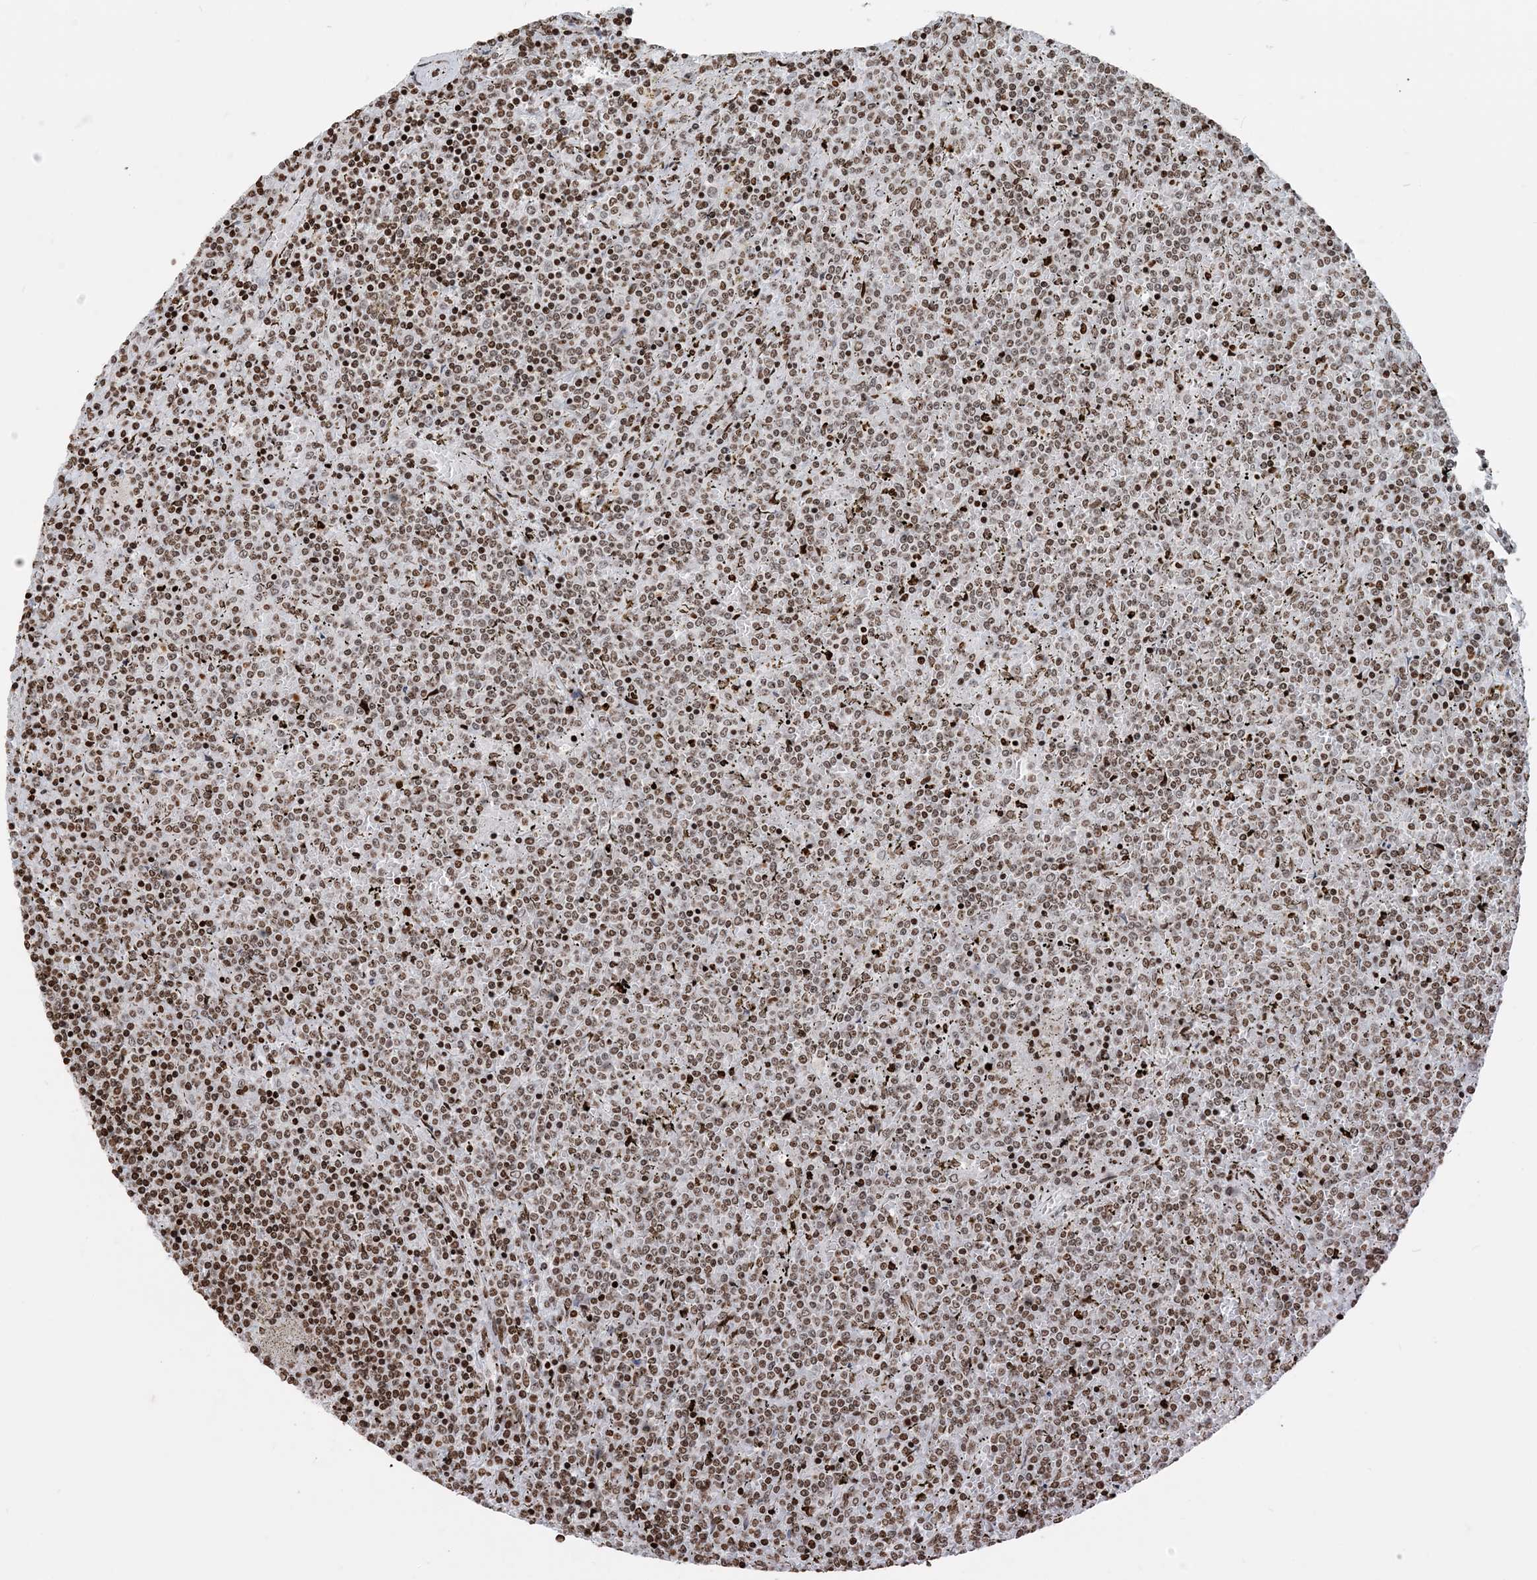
{"staining": {"intensity": "moderate", "quantity": ">75%", "location": "nuclear"}, "tissue": "lymphoma", "cell_type": "Tumor cells", "image_type": "cancer", "snomed": [{"axis": "morphology", "description": "Malignant lymphoma, non-Hodgkin's type, Low grade"}, {"axis": "topography", "description": "Spleen"}], "caption": "Approximately >75% of tumor cells in human lymphoma demonstrate moderate nuclear protein staining as visualized by brown immunohistochemical staining.", "gene": "H3-3B", "patient": {"sex": "female", "age": 19}}